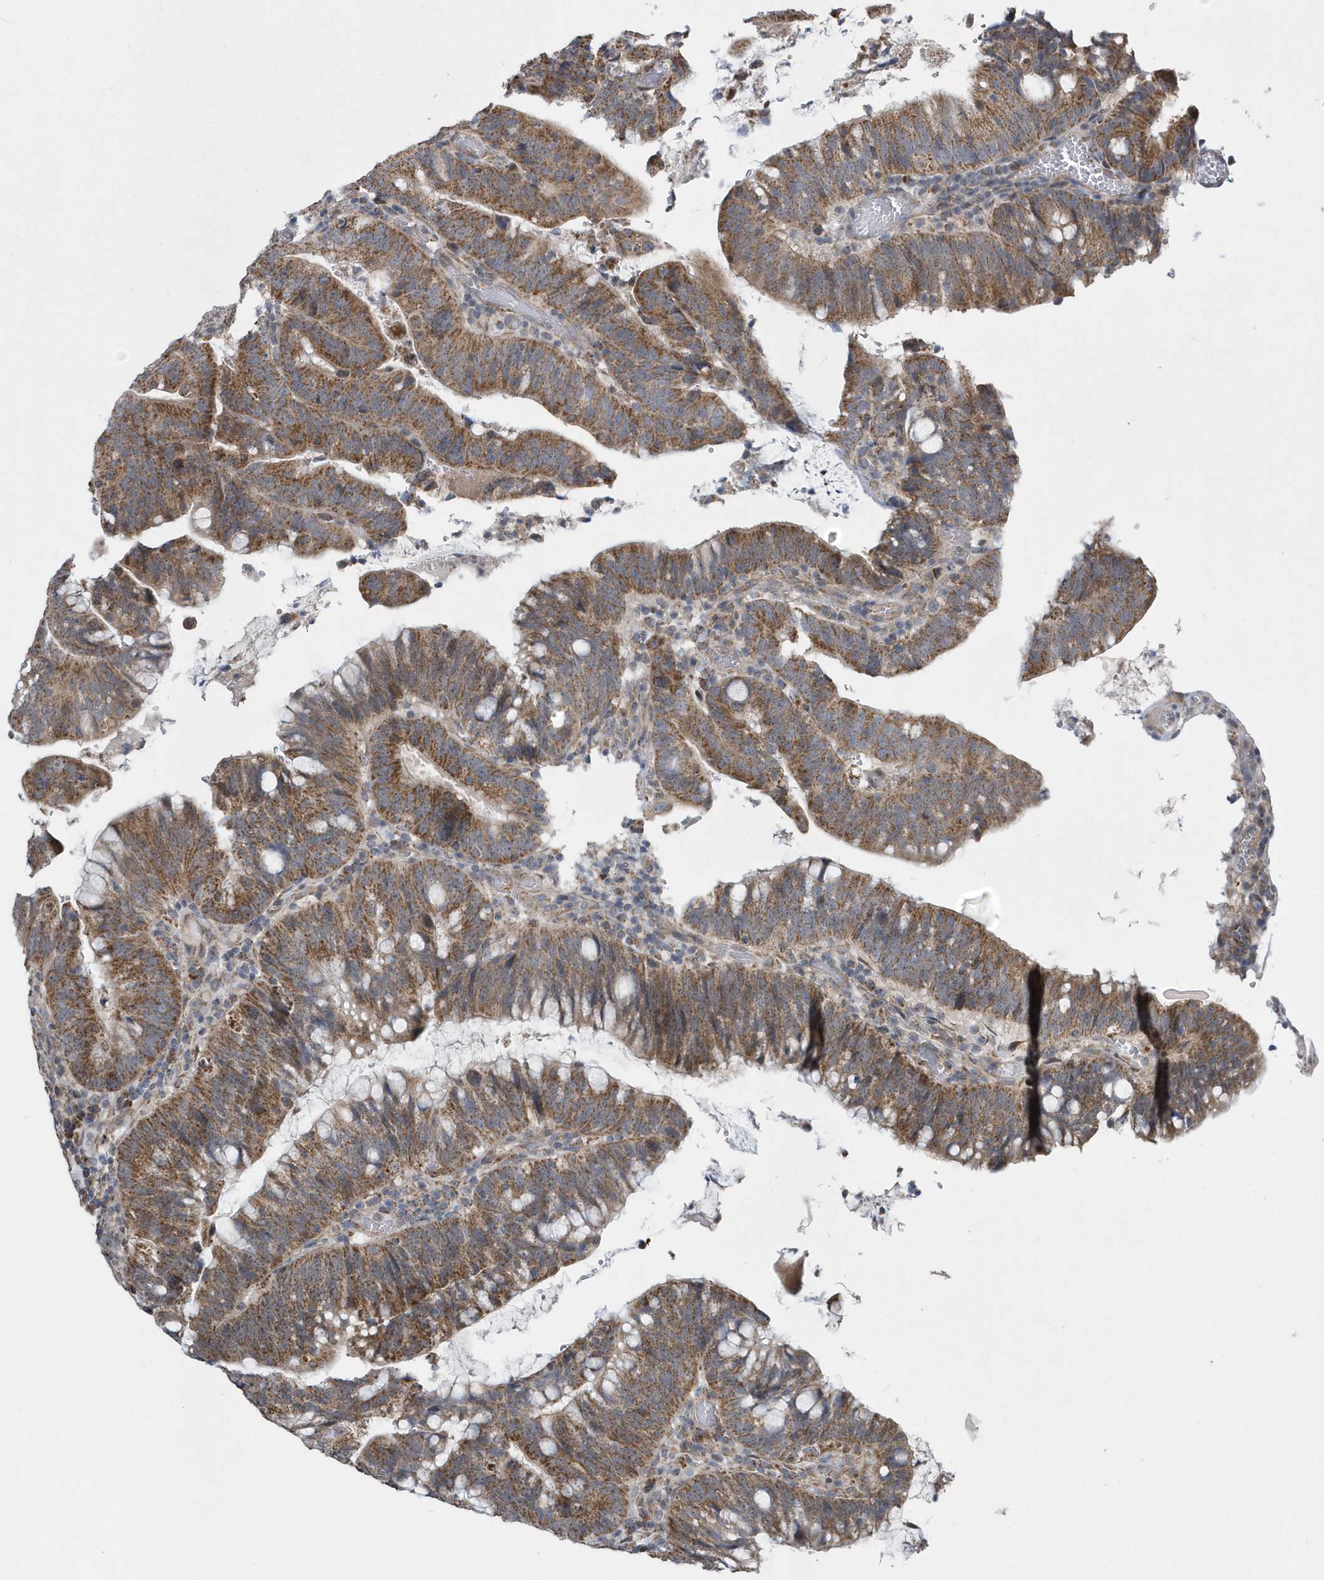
{"staining": {"intensity": "moderate", "quantity": ">75%", "location": "cytoplasmic/membranous"}, "tissue": "colorectal cancer", "cell_type": "Tumor cells", "image_type": "cancer", "snomed": [{"axis": "morphology", "description": "Adenocarcinoma, NOS"}, {"axis": "topography", "description": "Colon"}], "caption": "High-power microscopy captured an IHC image of colorectal adenocarcinoma, revealing moderate cytoplasmic/membranous staining in about >75% of tumor cells. Ihc stains the protein in brown and the nuclei are stained blue.", "gene": "SLX9", "patient": {"sex": "female", "age": 66}}